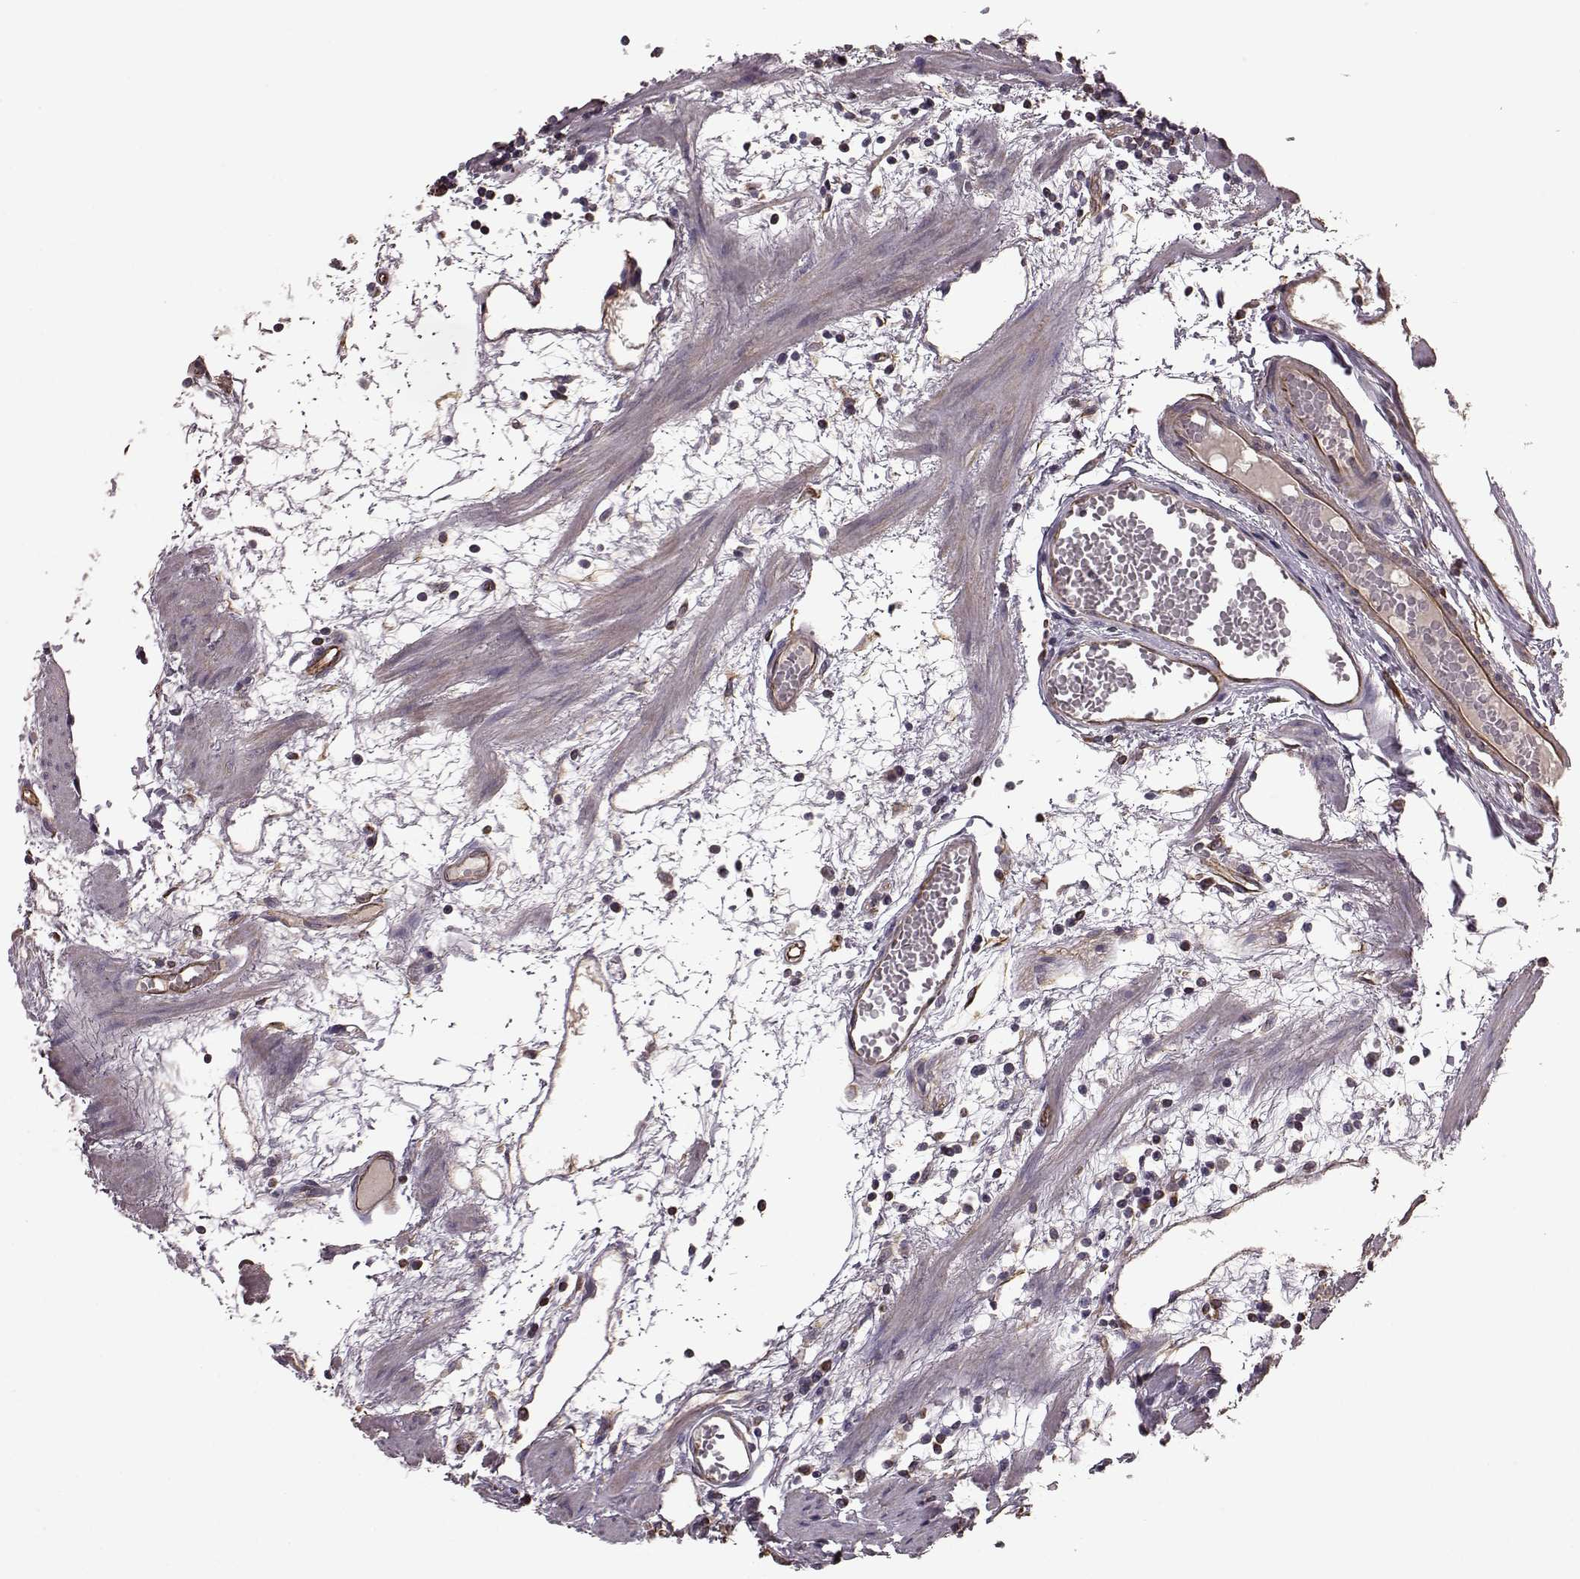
{"staining": {"intensity": "weak", "quantity": "<25%", "location": "cytoplasmic/membranous"}, "tissue": "stomach", "cell_type": "Glandular cells", "image_type": "normal", "snomed": [{"axis": "morphology", "description": "Normal tissue, NOS"}, {"axis": "topography", "description": "Stomach"}], "caption": "Immunohistochemistry (IHC) of normal stomach demonstrates no expression in glandular cells.", "gene": "NTF3", "patient": {"sex": "male", "age": 55}}